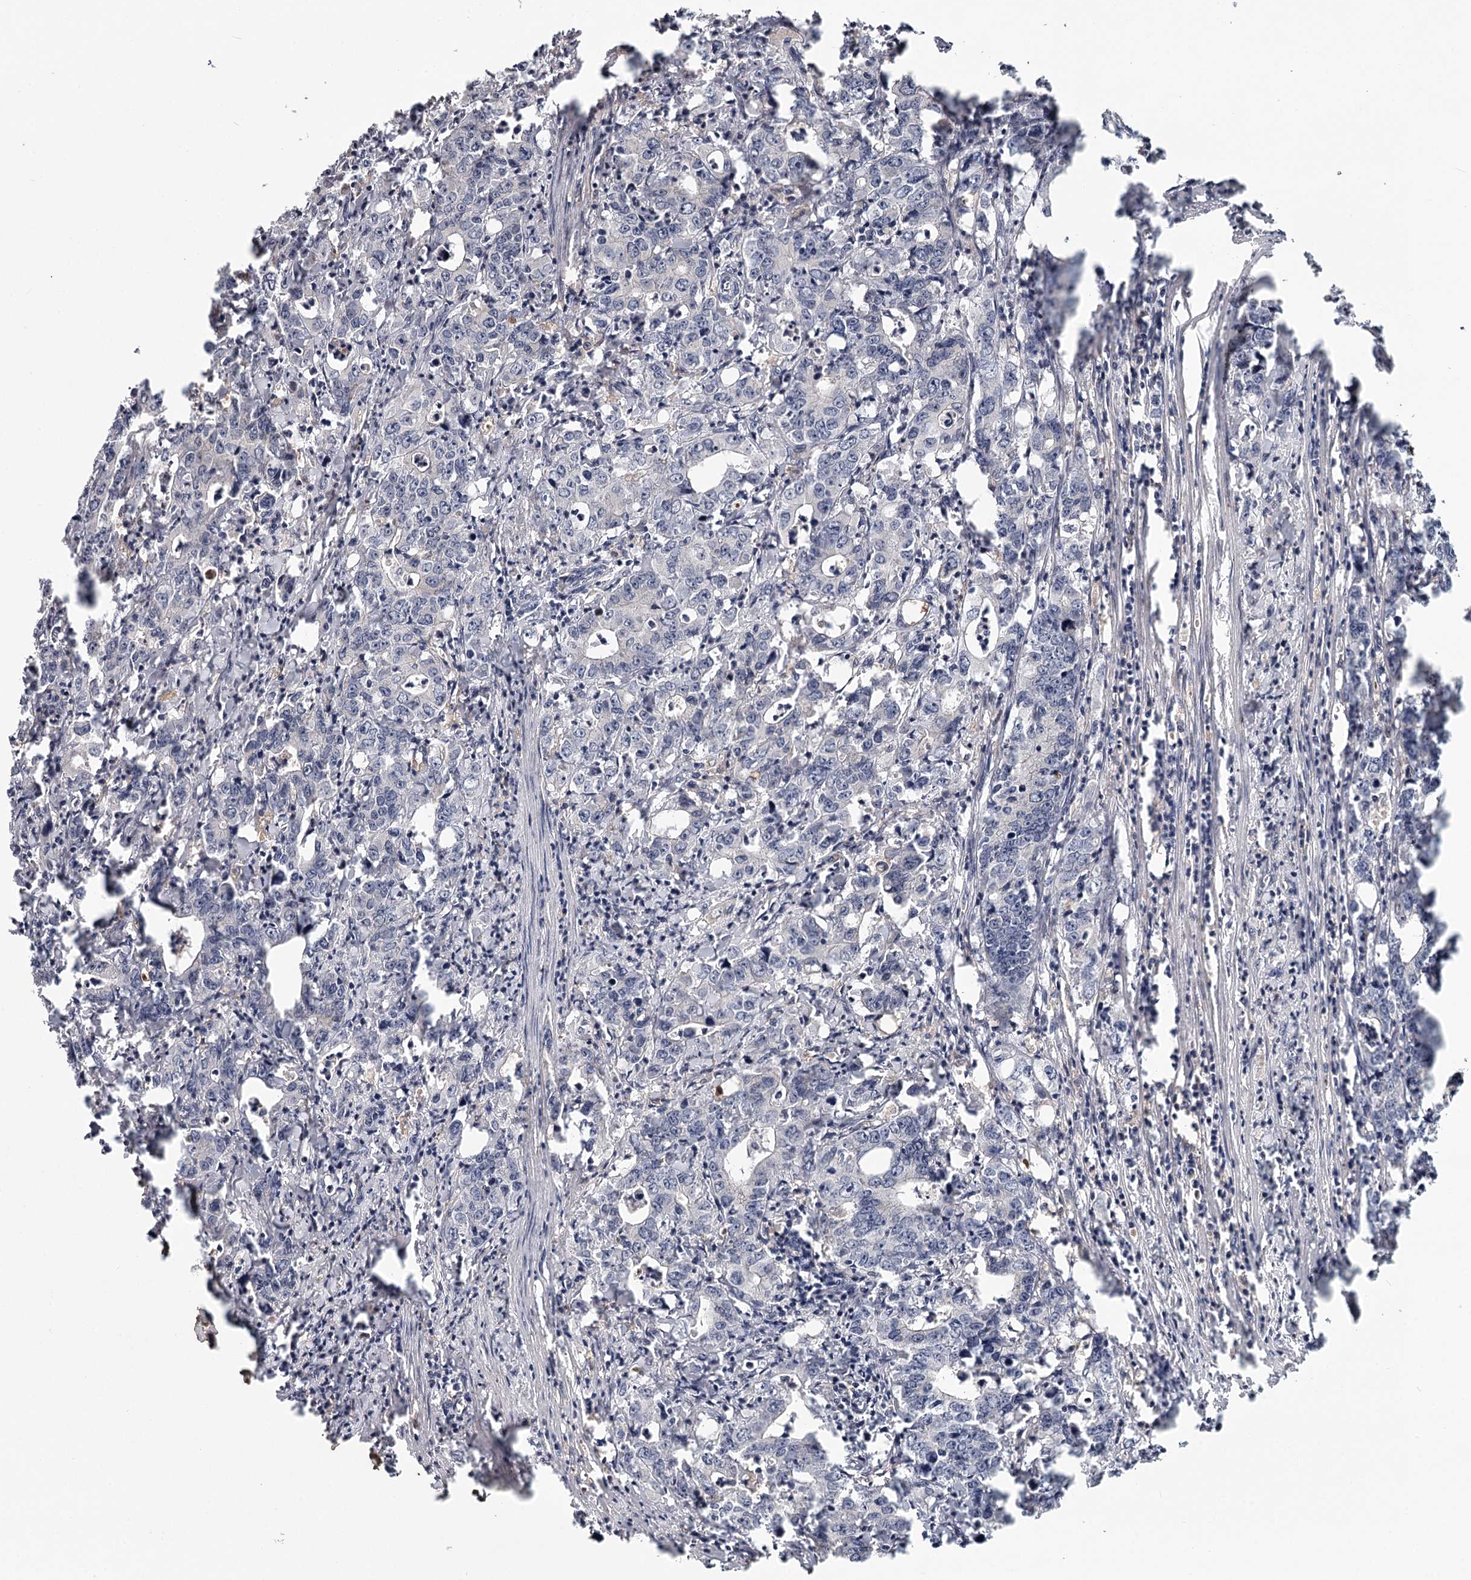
{"staining": {"intensity": "negative", "quantity": "none", "location": "none"}, "tissue": "colorectal cancer", "cell_type": "Tumor cells", "image_type": "cancer", "snomed": [{"axis": "morphology", "description": "Adenocarcinoma, NOS"}, {"axis": "topography", "description": "Colon"}], "caption": "An IHC photomicrograph of colorectal cancer (adenocarcinoma) is shown. There is no staining in tumor cells of colorectal cancer (adenocarcinoma). (Stains: DAB IHC with hematoxylin counter stain, Microscopy: brightfield microscopy at high magnification).", "gene": "DHRS9", "patient": {"sex": "female", "age": 75}}